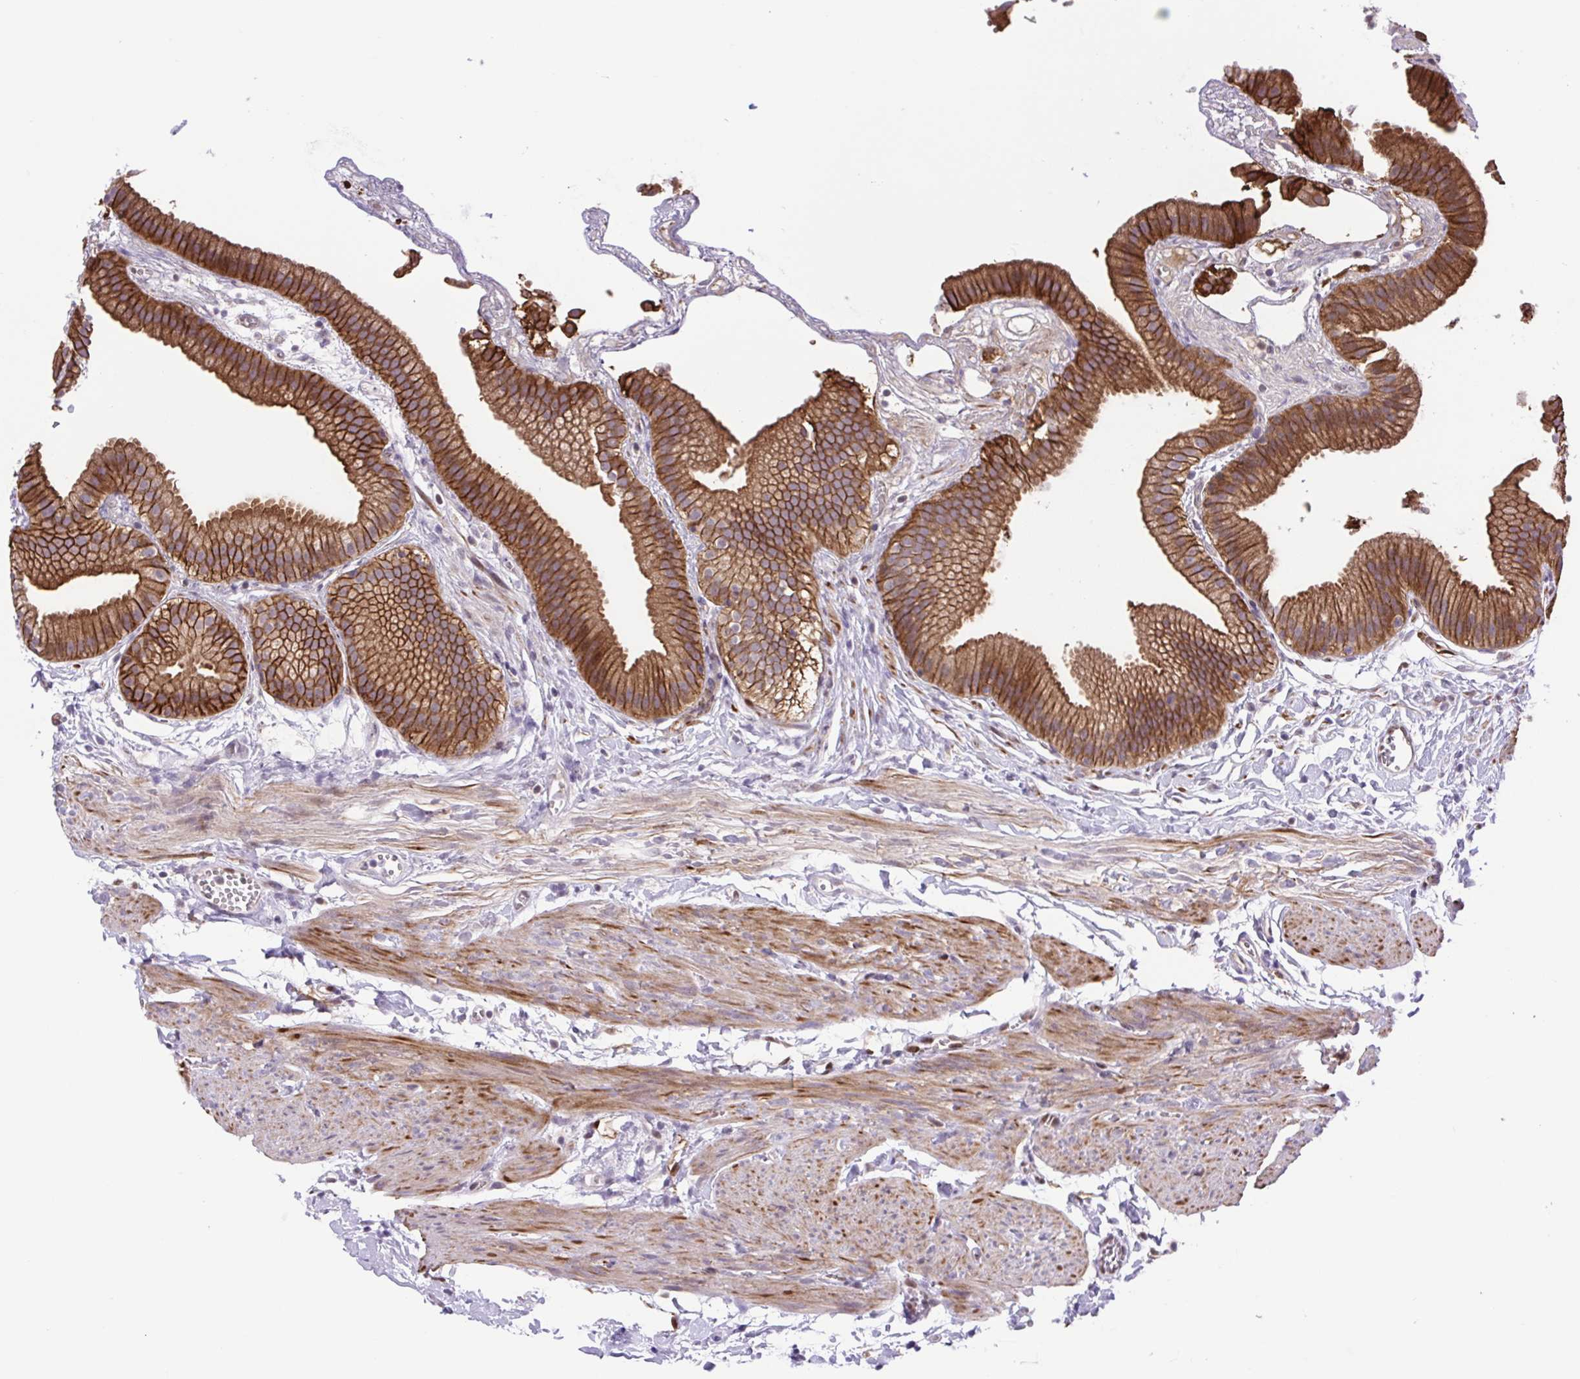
{"staining": {"intensity": "strong", "quantity": ">75%", "location": "cytoplasmic/membranous"}, "tissue": "gallbladder", "cell_type": "Glandular cells", "image_type": "normal", "snomed": [{"axis": "morphology", "description": "Normal tissue, NOS"}, {"axis": "topography", "description": "Gallbladder"}], "caption": "Approximately >75% of glandular cells in unremarkable human gallbladder exhibit strong cytoplasmic/membranous protein staining as visualized by brown immunohistochemical staining.", "gene": "ERG", "patient": {"sex": "female", "age": 63}}